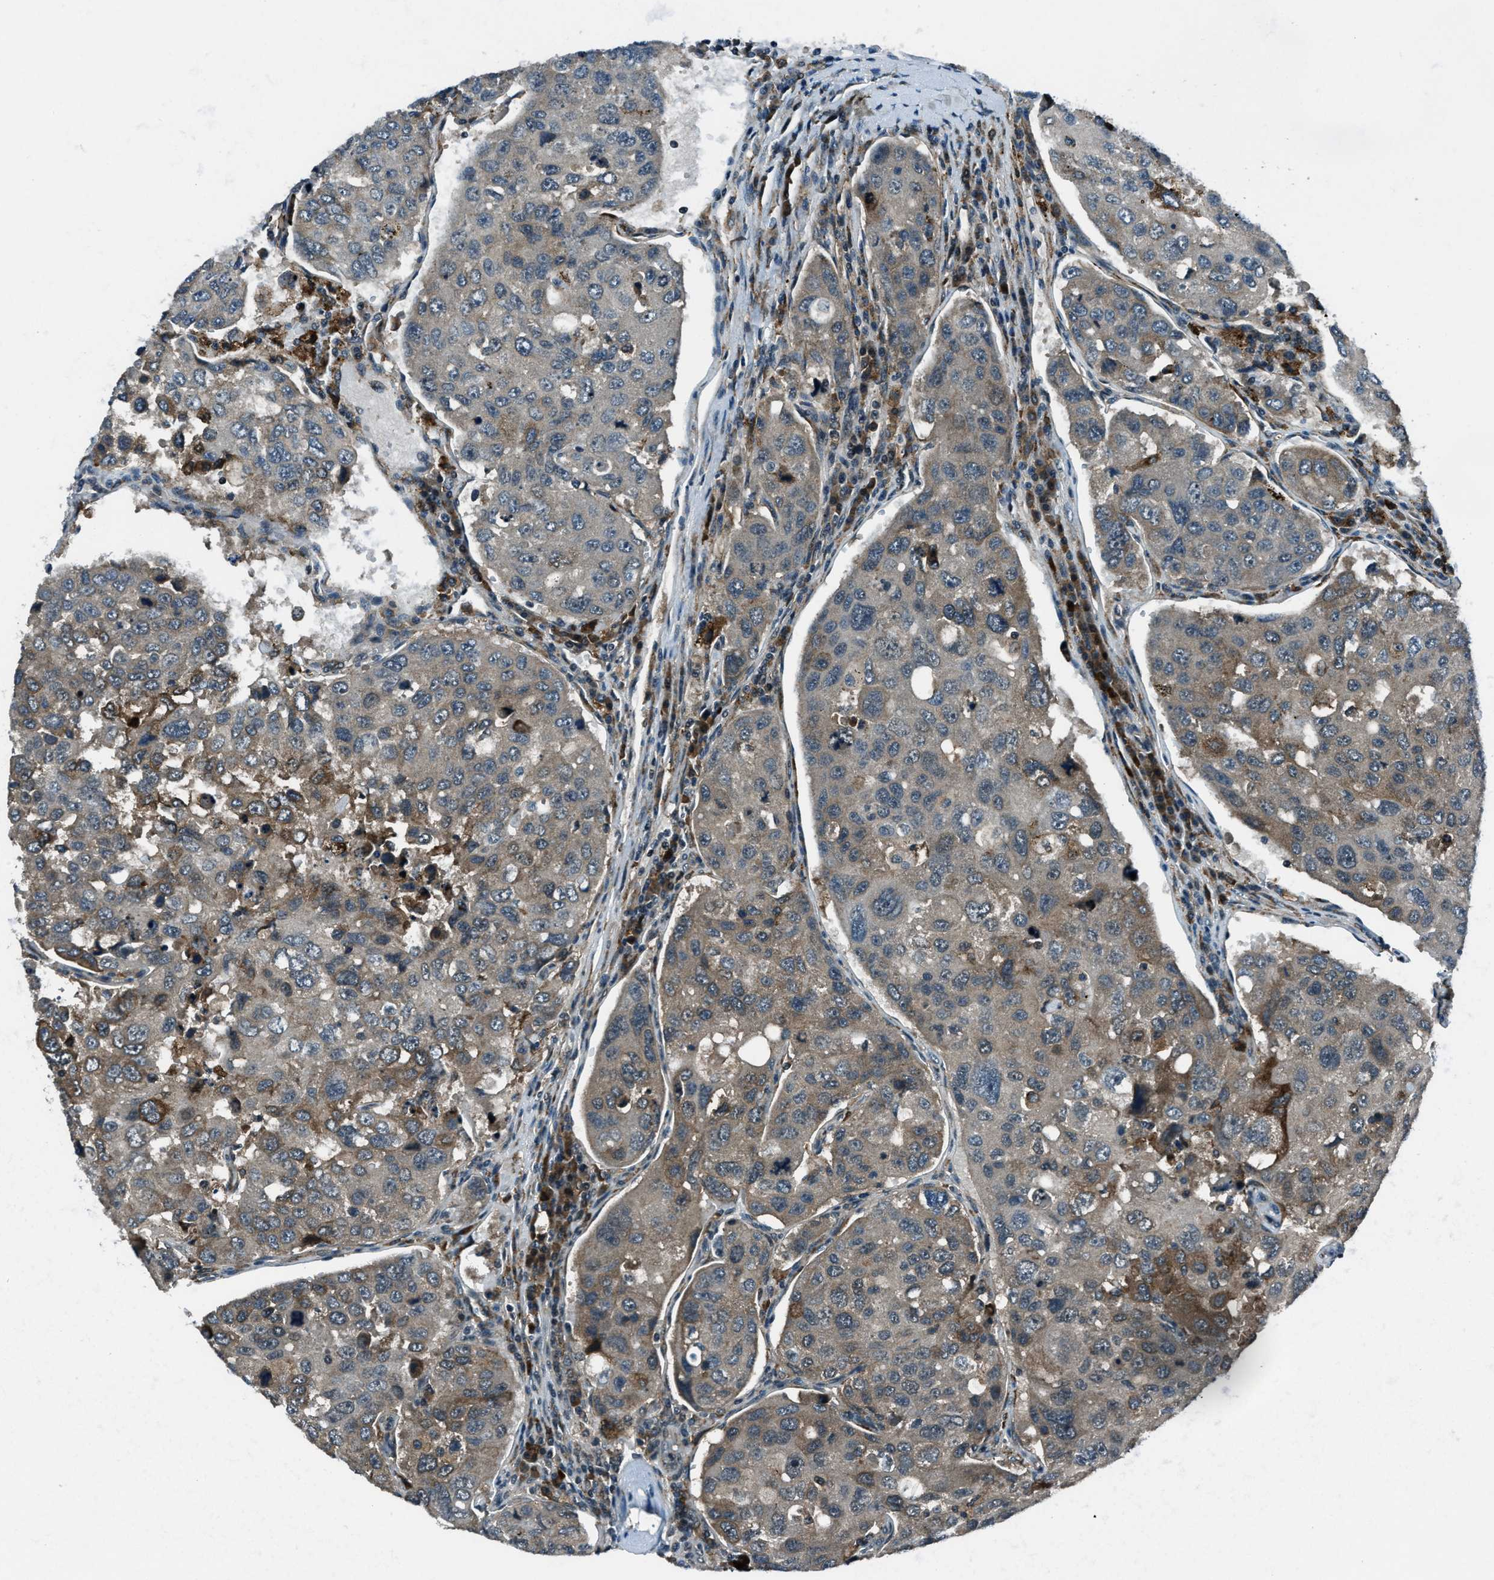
{"staining": {"intensity": "weak", "quantity": "<25%", "location": "cytoplasmic/membranous"}, "tissue": "urothelial cancer", "cell_type": "Tumor cells", "image_type": "cancer", "snomed": [{"axis": "morphology", "description": "Urothelial carcinoma, High grade"}, {"axis": "topography", "description": "Lymph node"}, {"axis": "topography", "description": "Urinary bladder"}], "caption": "Immunohistochemical staining of high-grade urothelial carcinoma reveals no significant positivity in tumor cells. (DAB immunohistochemistry (IHC) with hematoxylin counter stain).", "gene": "ACTL9", "patient": {"sex": "male", "age": 51}}